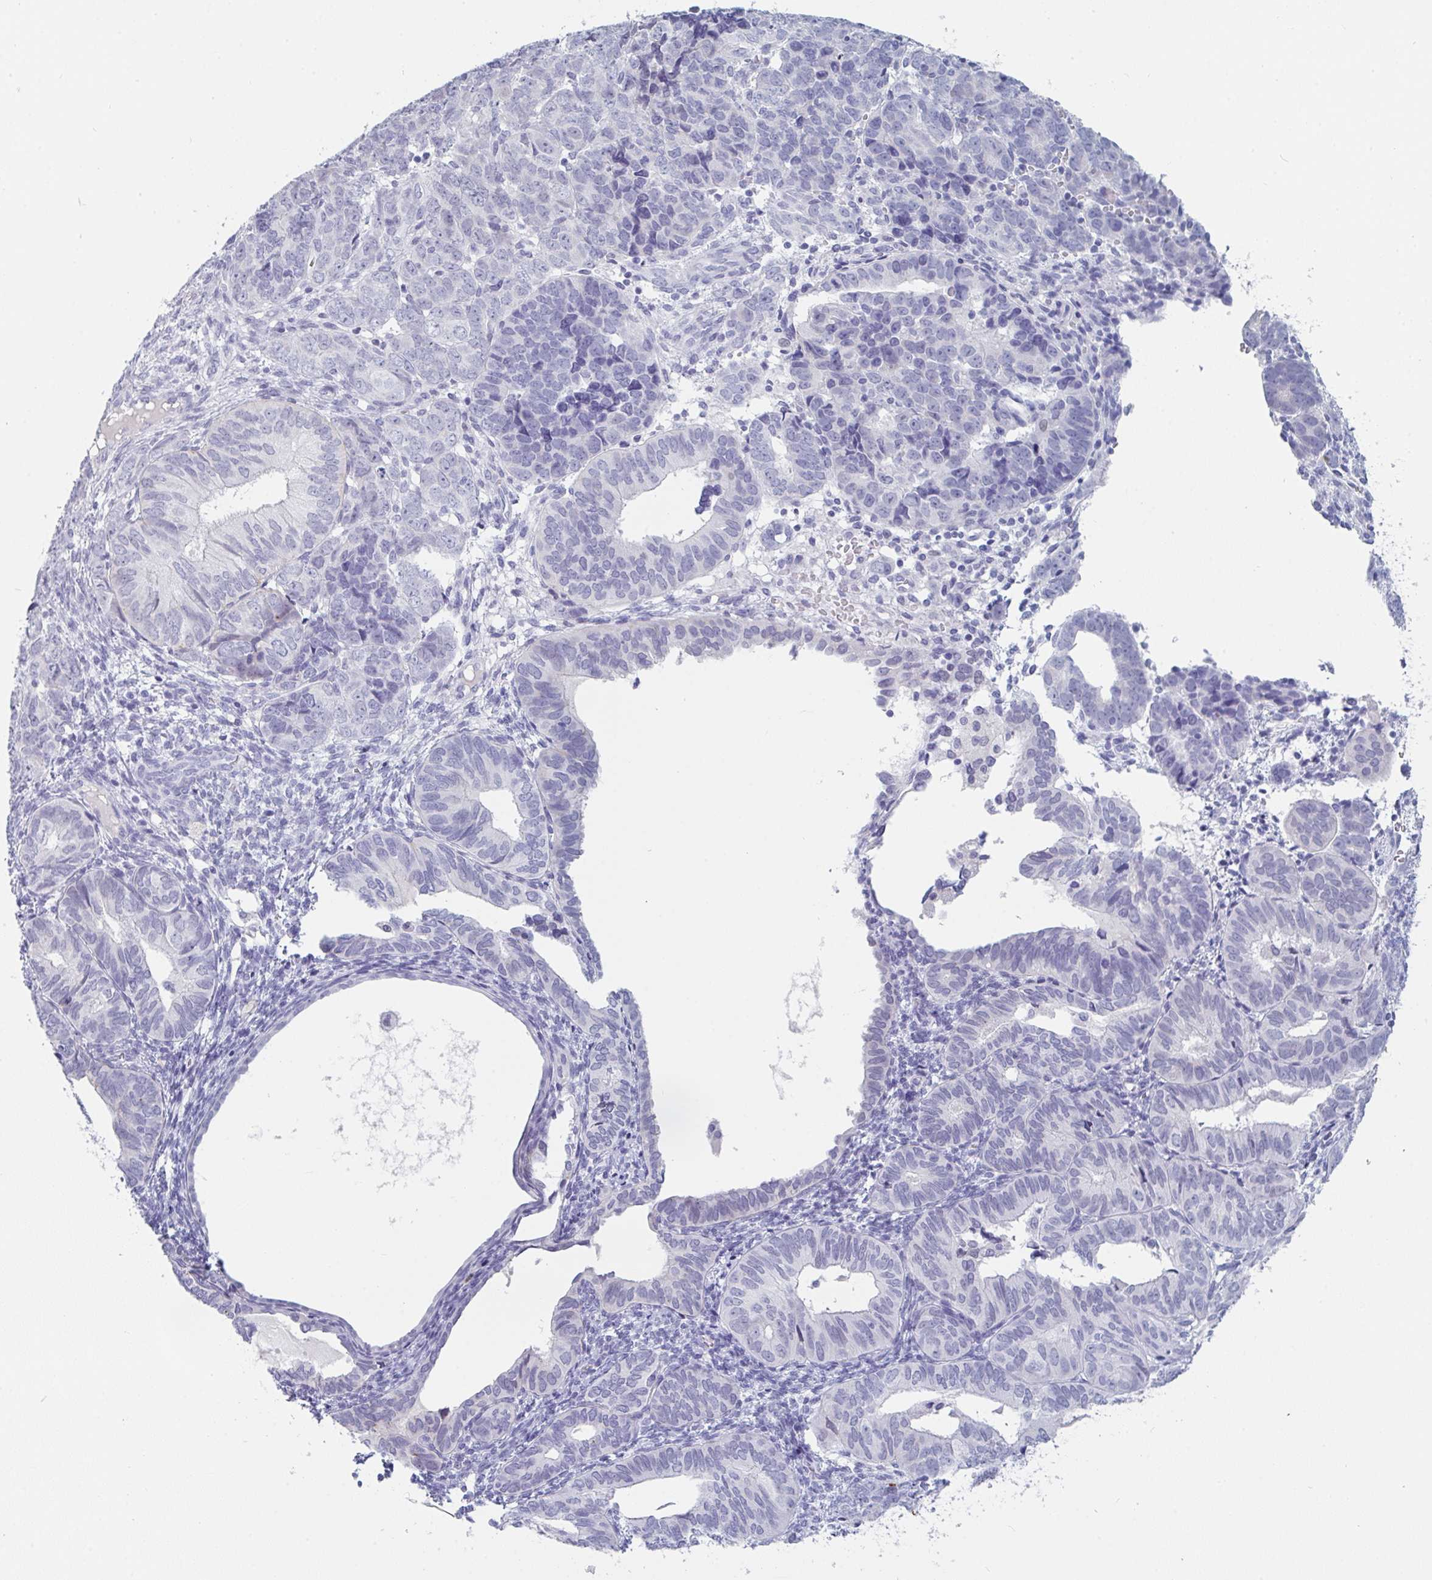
{"staining": {"intensity": "negative", "quantity": "none", "location": "none"}, "tissue": "endometrial cancer", "cell_type": "Tumor cells", "image_type": "cancer", "snomed": [{"axis": "morphology", "description": "Adenocarcinoma, NOS"}, {"axis": "topography", "description": "Endometrium"}], "caption": "DAB (3,3'-diaminobenzidine) immunohistochemical staining of endometrial cancer (adenocarcinoma) exhibits no significant positivity in tumor cells.", "gene": "RUBCN", "patient": {"sex": "female", "age": 82}}